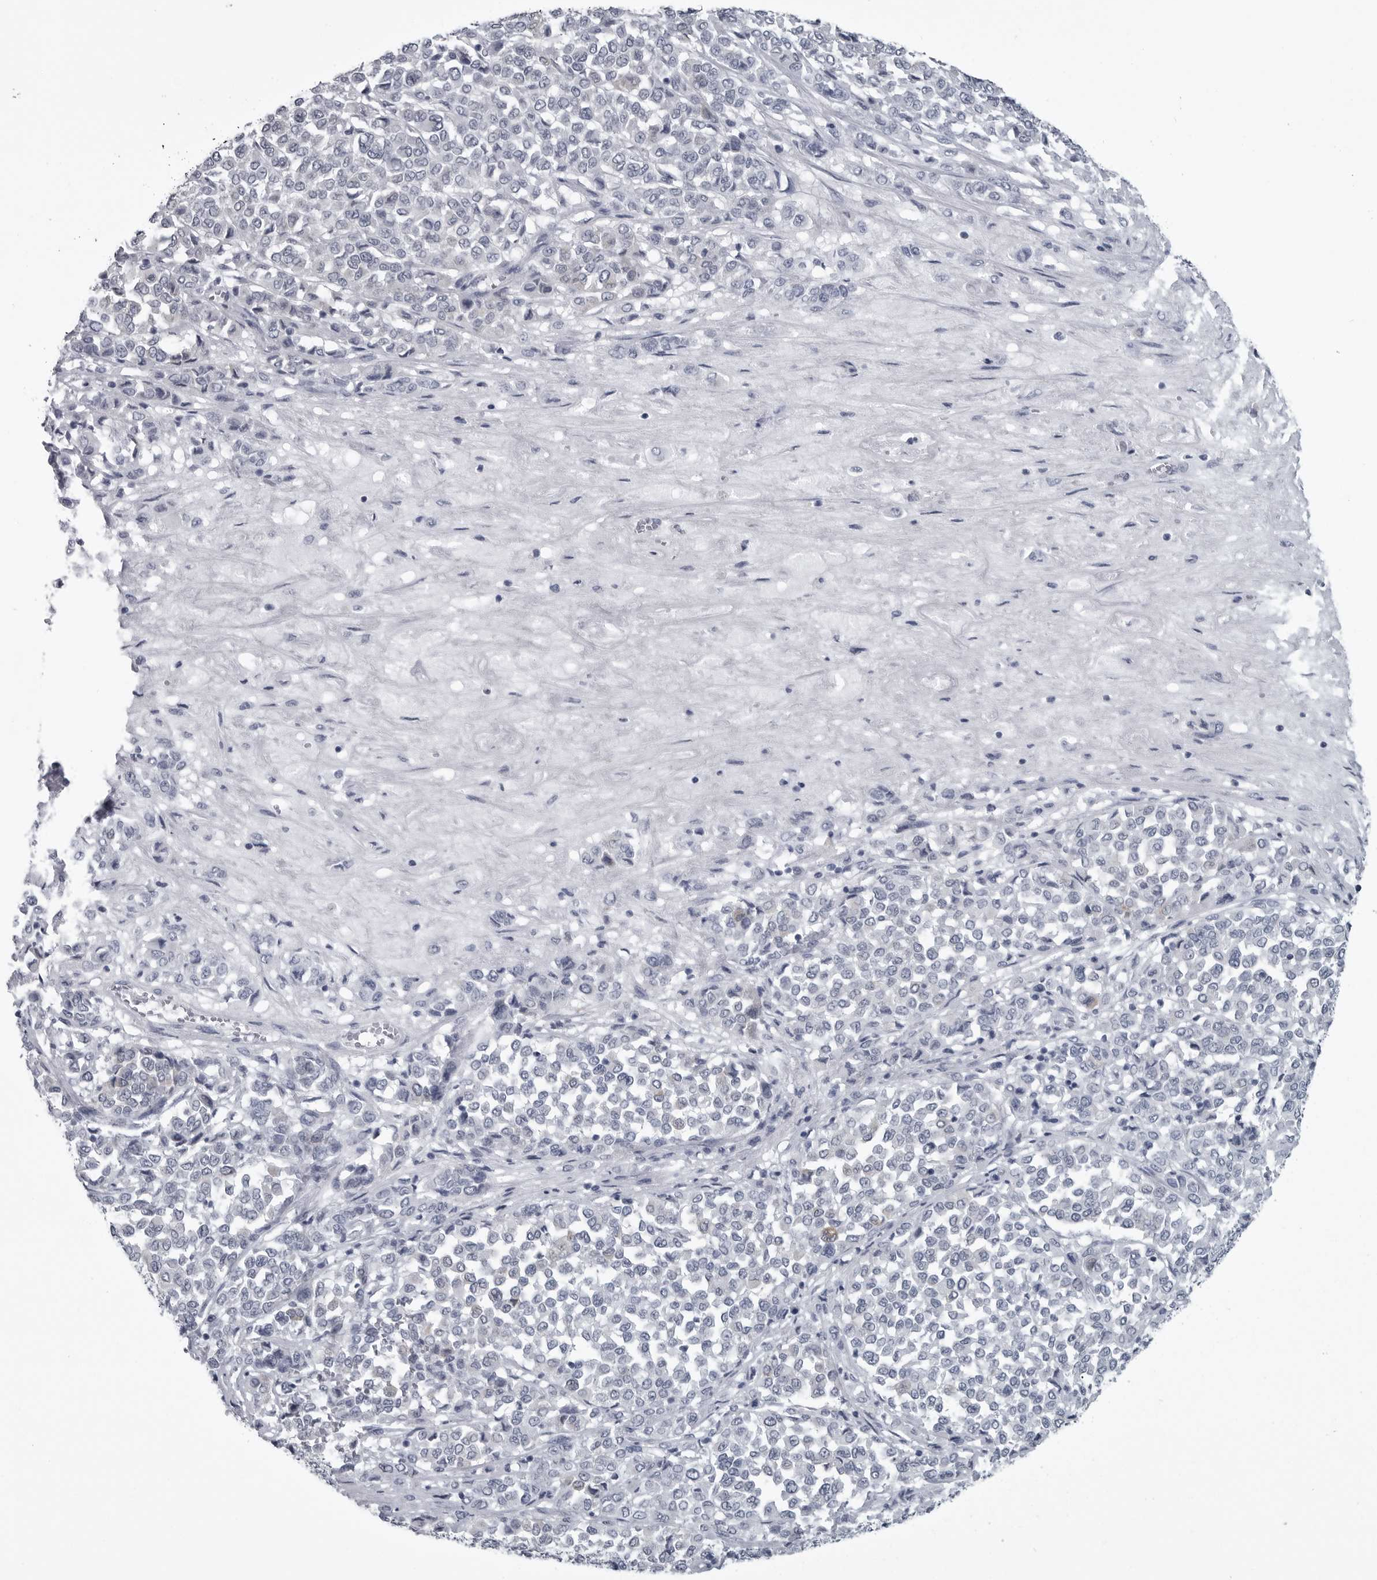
{"staining": {"intensity": "negative", "quantity": "none", "location": "none"}, "tissue": "melanoma", "cell_type": "Tumor cells", "image_type": "cancer", "snomed": [{"axis": "morphology", "description": "Malignant melanoma, Metastatic site"}, {"axis": "topography", "description": "Pancreas"}], "caption": "A micrograph of melanoma stained for a protein demonstrates no brown staining in tumor cells.", "gene": "MYOC", "patient": {"sex": "female", "age": 30}}